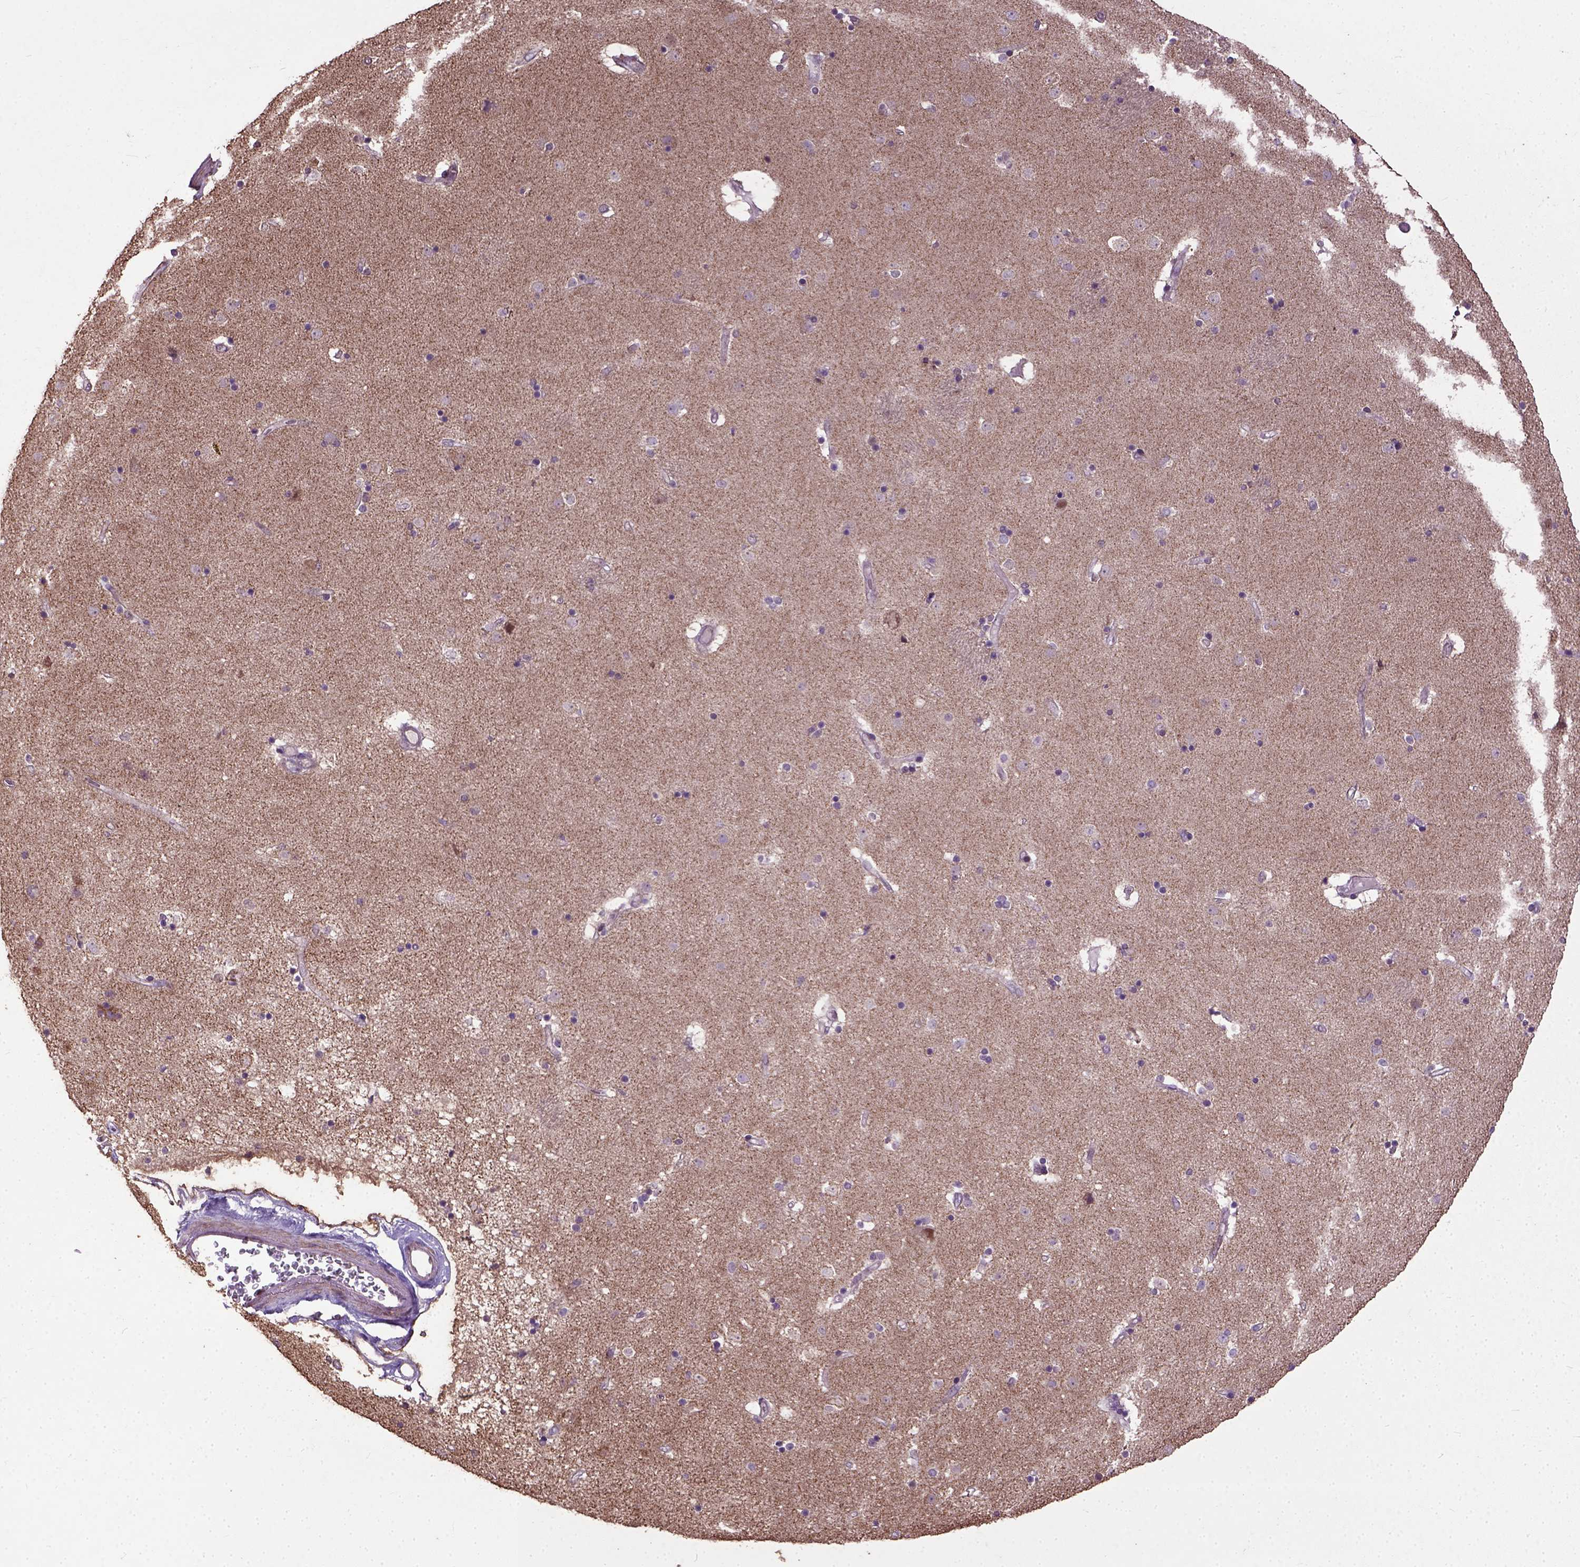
{"staining": {"intensity": "negative", "quantity": "none", "location": "none"}, "tissue": "caudate", "cell_type": "Glial cells", "image_type": "normal", "snomed": [{"axis": "morphology", "description": "Normal tissue, NOS"}, {"axis": "topography", "description": "Lateral ventricle wall"}], "caption": "Immunohistochemical staining of normal caudate exhibits no significant expression in glial cells.", "gene": "UBA3", "patient": {"sex": "female", "age": 71}}